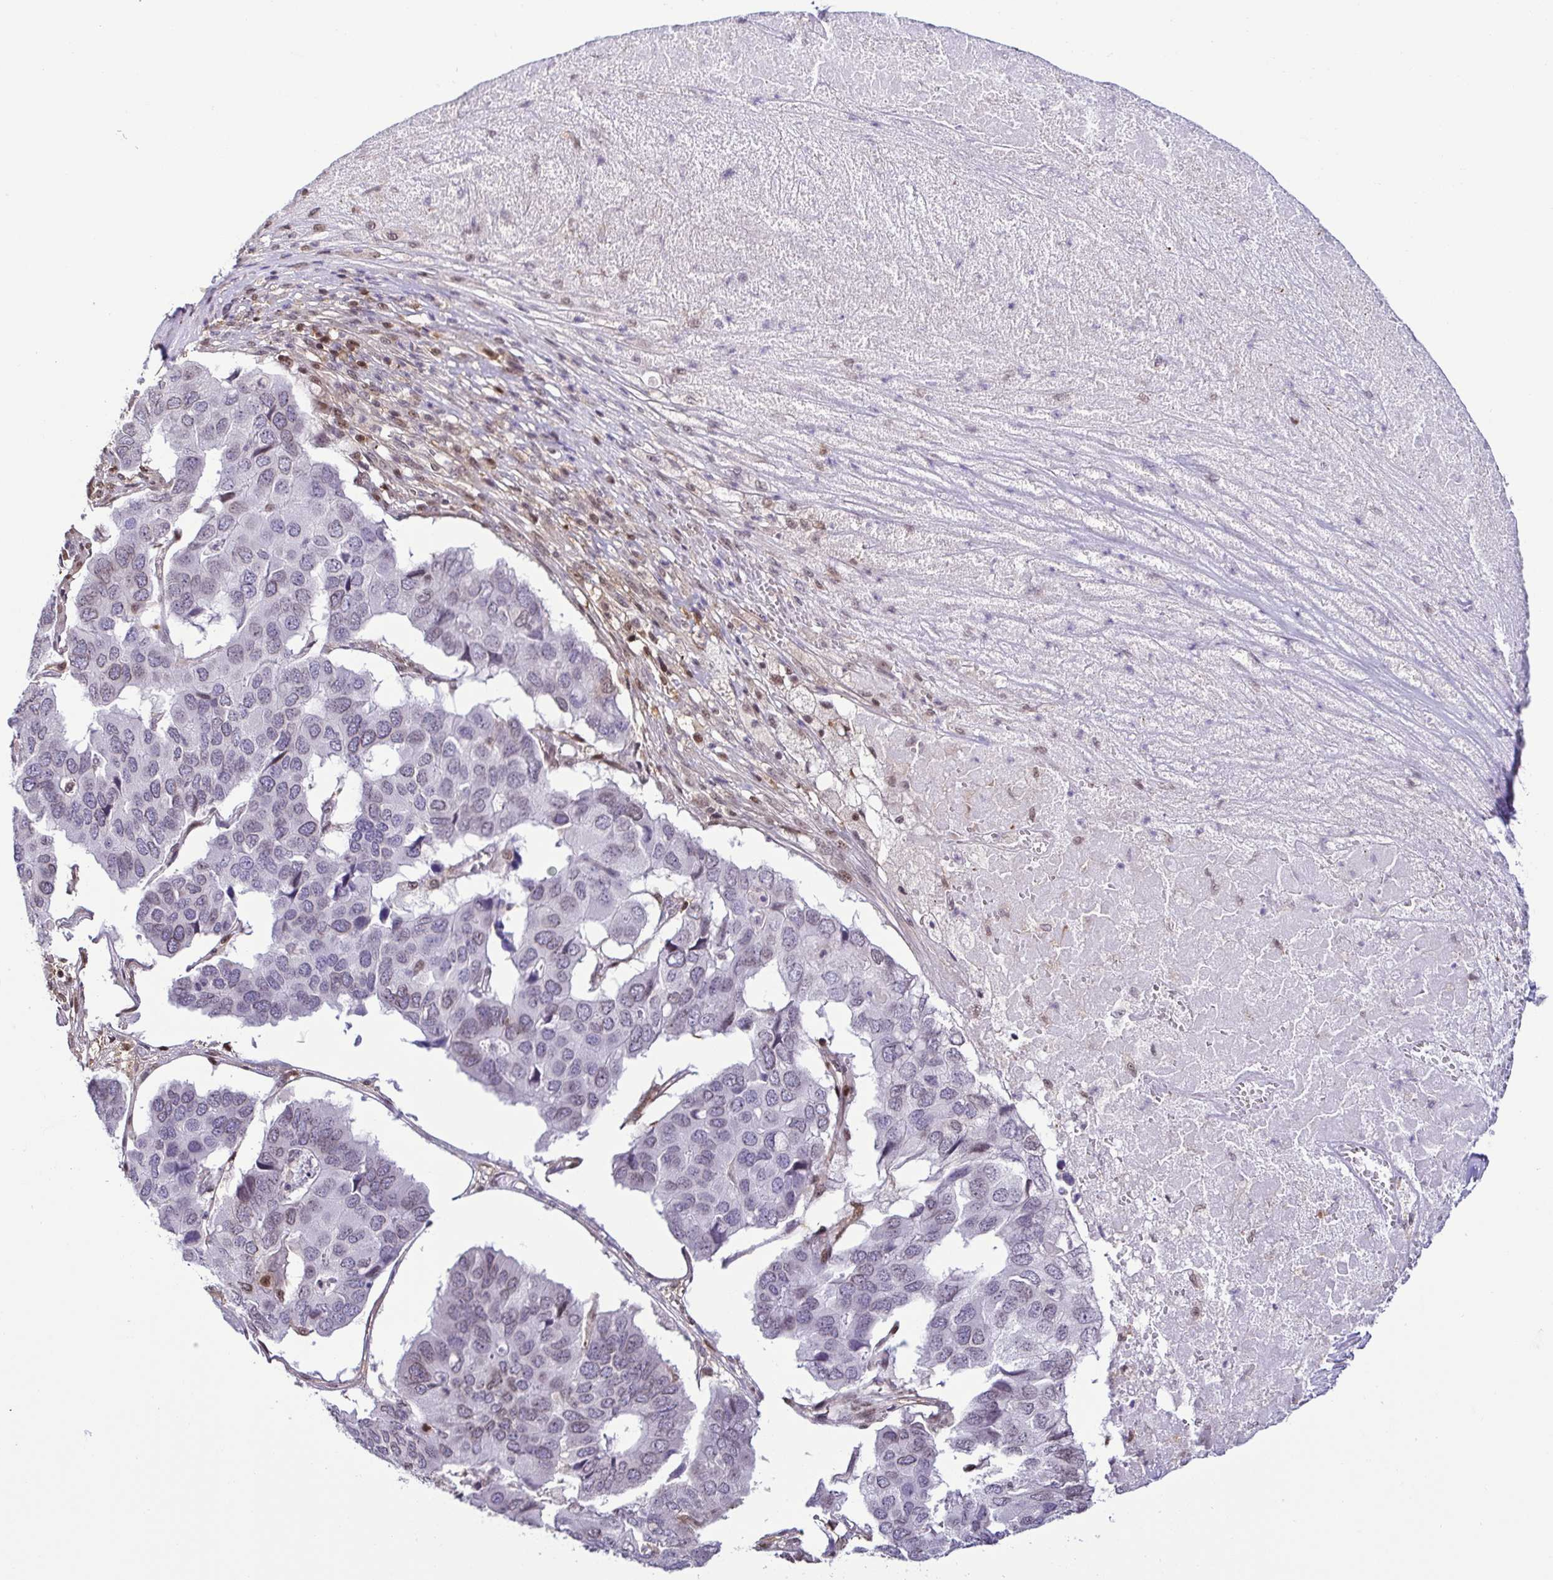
{"staining": {"intensity": "negative", "quantity": "none", "location": "none"}, "tissue": "pancreatic cancer", "cell_type": "Tumor cells", "image_type": "cancer", "snomed": [{"axis": "morphology", "description": "Adenocarcinoma, NOS"}, {"axis": "topography", "description": "Pancreas"}], "caption": "High magnification brightfield microscopy of adenocarcinoma (pancreatic) stained with DAB (brown) and counterstained with hematoxylin (blue): tumor cells show no significant expression.", "gene": "PSMB9", "patient": {"sex": "male", "age": 50}}